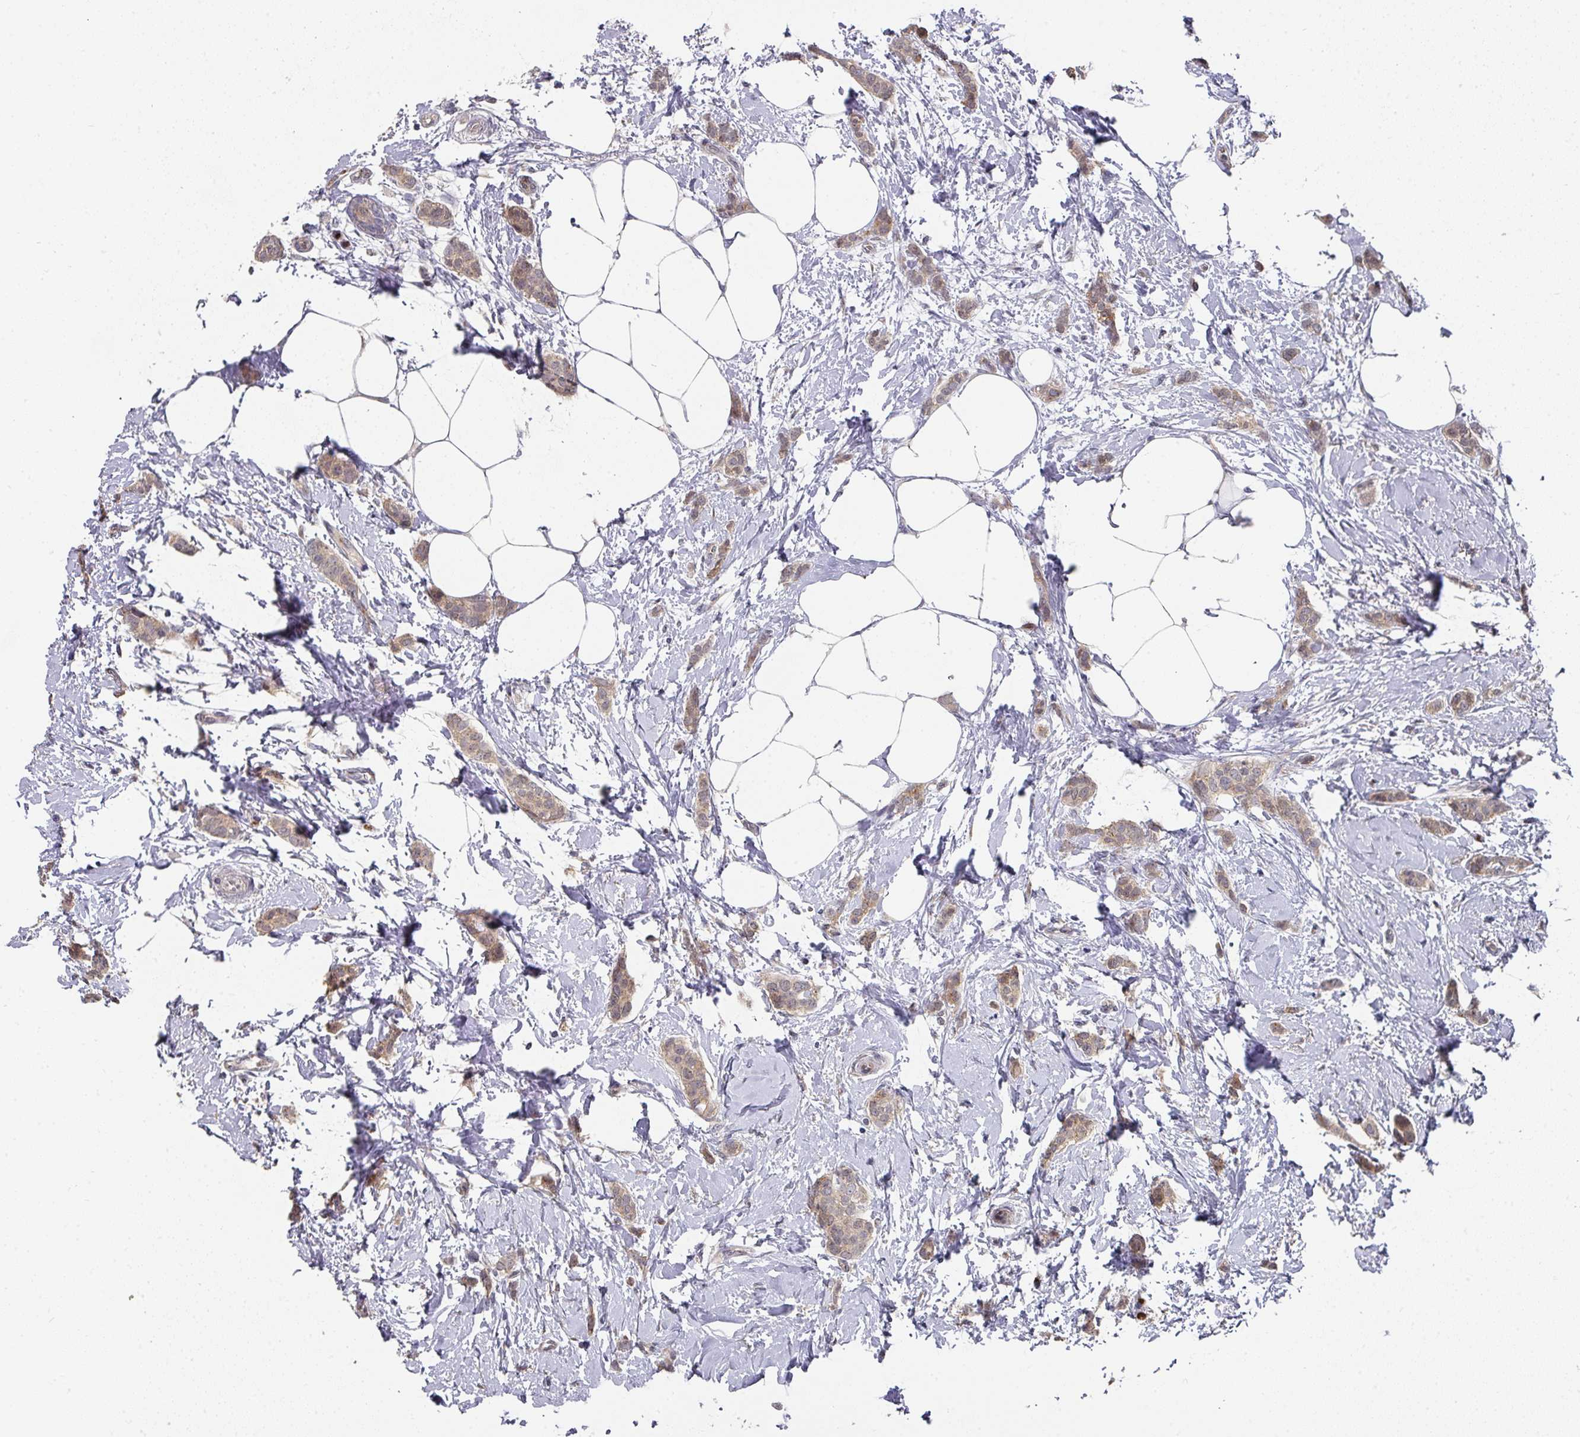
{"staining": {"intensity": "weak", "quantity": "25%-75%", "location": "cytoplasmic/membranous"}, "tissue": "breast cancer", "cell_type": "Tumor cells", "image_type": "cancer", "snomed": [{"axis": "morphology", "description": "Duct carcinoma"}, {"axis": "topography", "description": "Breast"}], "caption": "Human breast cancer (invasive ductal carcinoma) stained with a protein marker displays weak staining in tumor cells.", "gene": "C18orf25", "patient": {"sex": "female", "age": 72}}